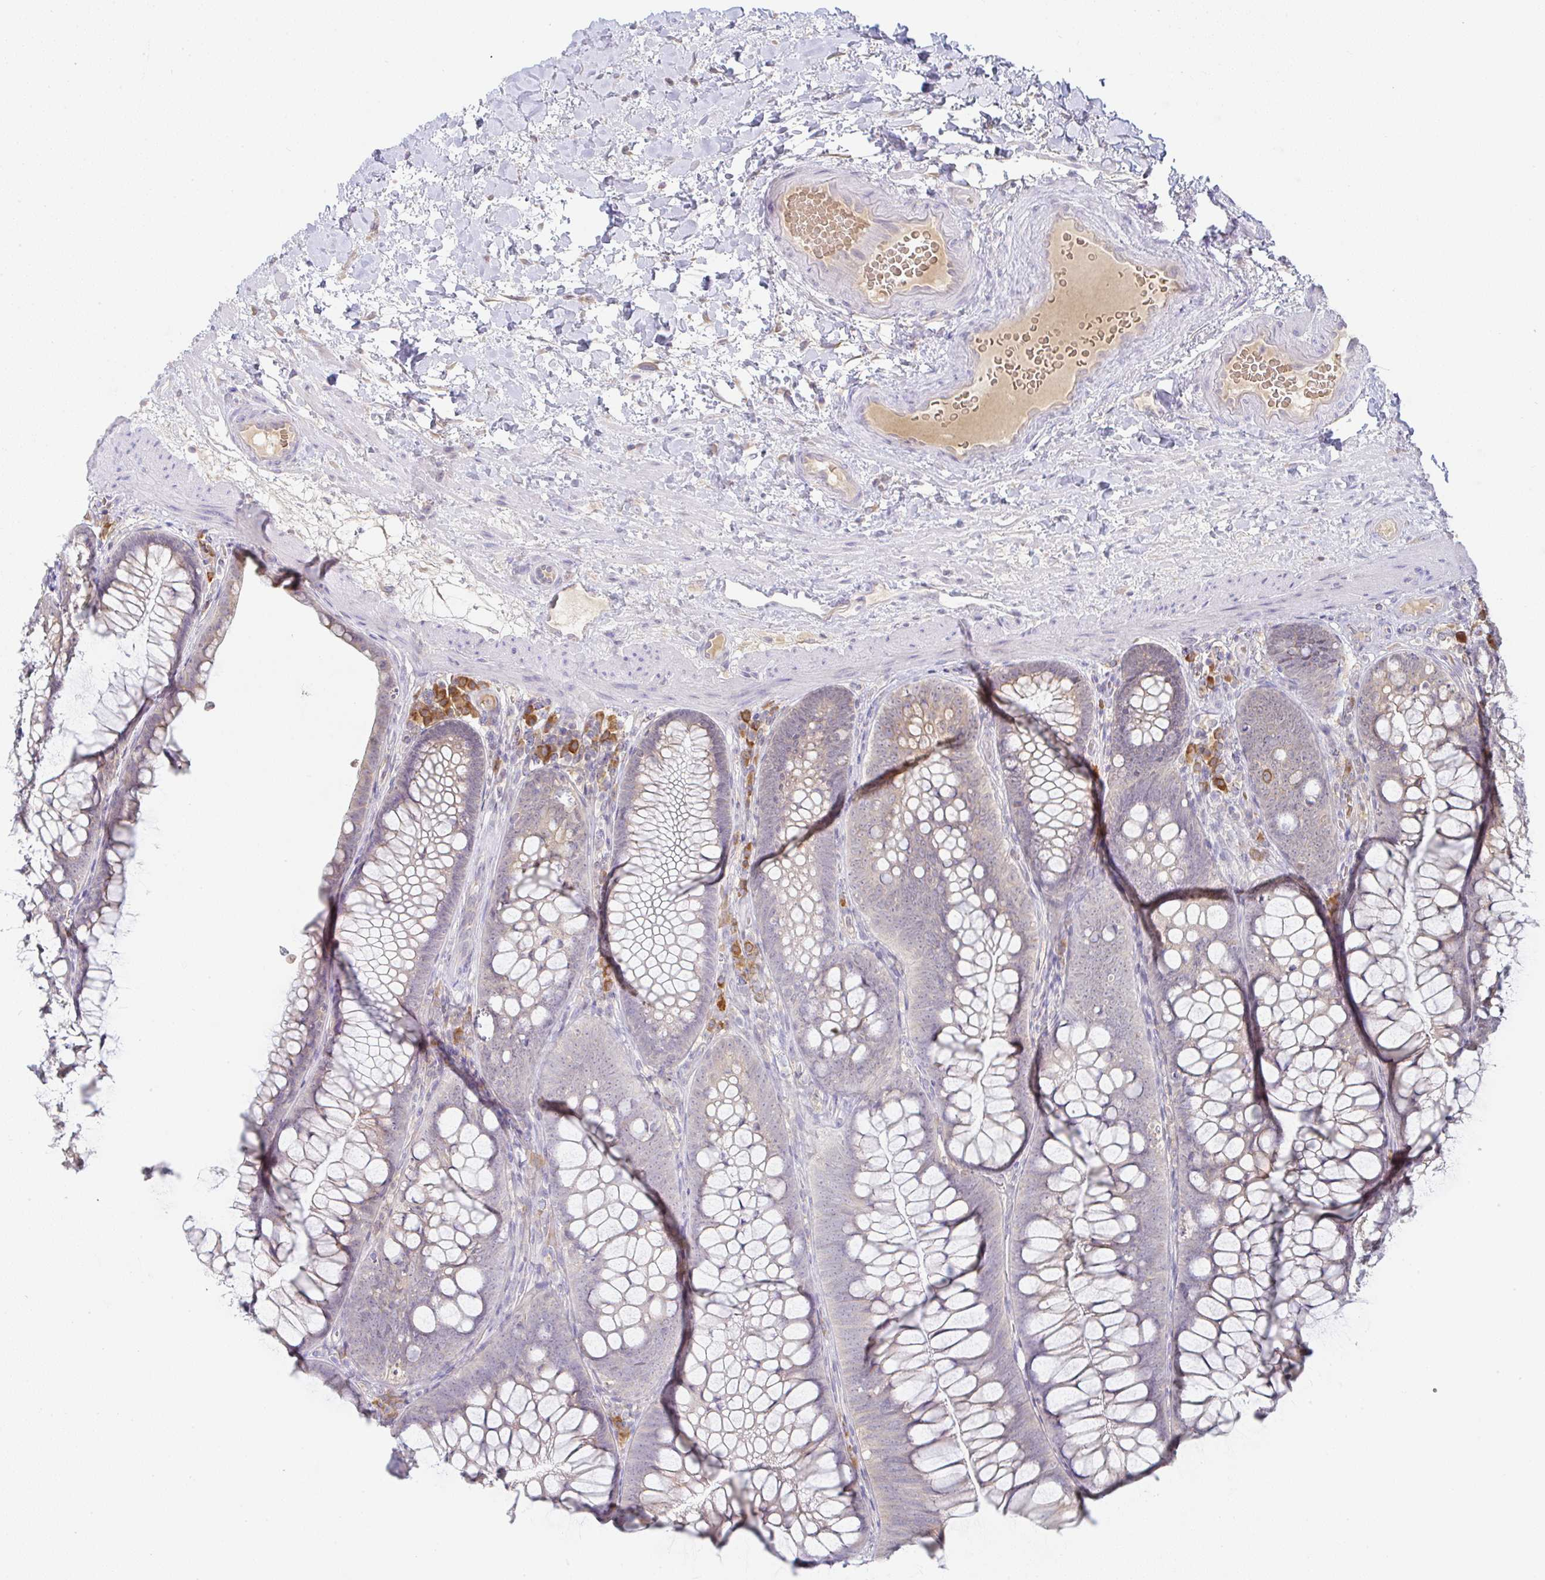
{"staining": {"intensity": "negative", "quantity": "none", "location": "none"}, "tissue": "colon", "cell_type": "Endothelial cells", "image_type": "normal", "snomed": [{"axis": "morphology", "description": "Normal tissue, NOS"}, {"axis": "morphology", "description": "Adenoma, NOS"}, {"axis": "topography", "description": "Soft tissue"}, {"axis": "topography", "description": "Colon"}], "caption": "Immunohistochemistry (IHC) of normal colon exhibits no expression in endothelial cells.", "gene": "DERL2", "patient": {"sex": "male", "age": 47}}